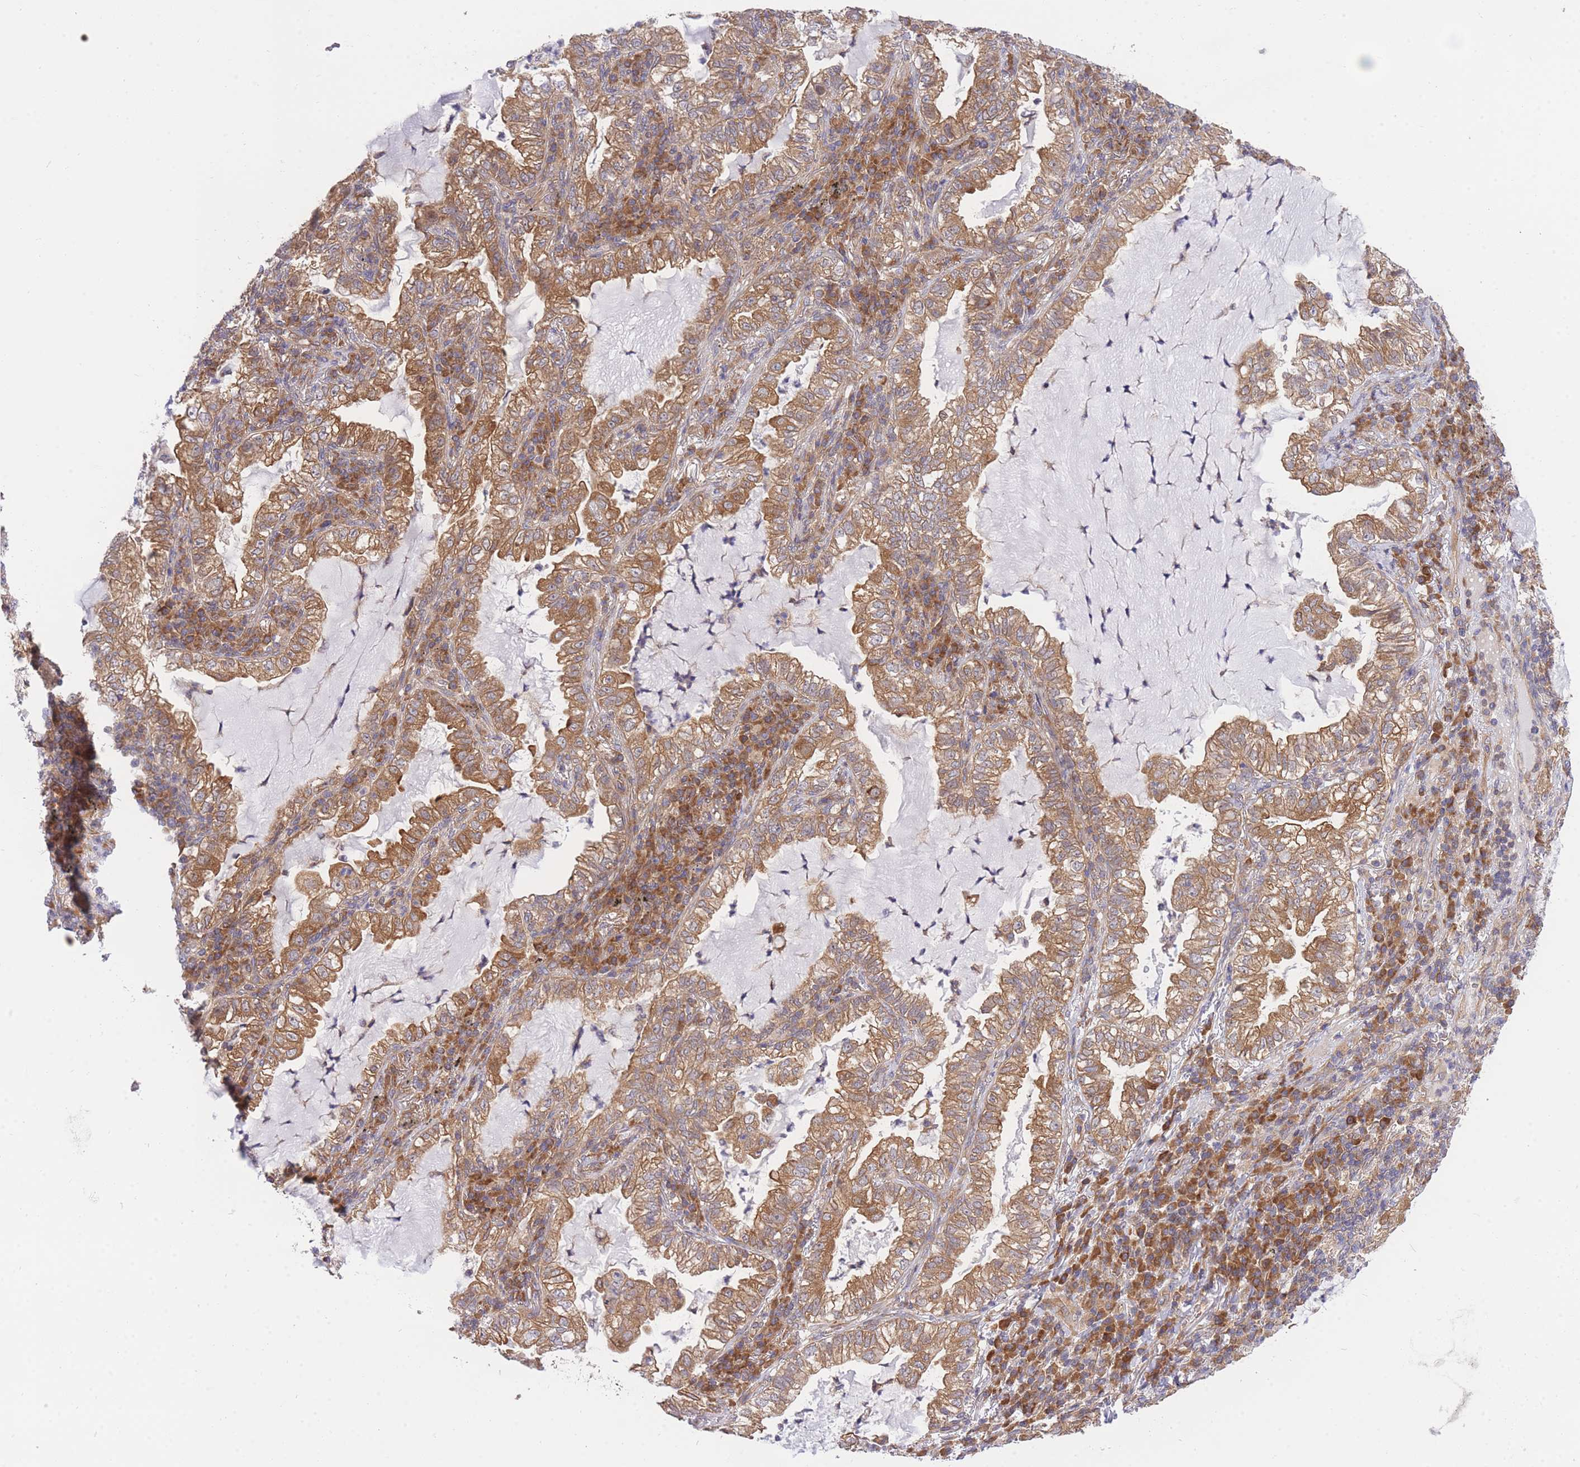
{"staining": {"intensity": "moderate", "quantity": ">75%", "location": "cytoplasmic/membranous"}, "tissue": "lung cancer", "cell_type": "Tumor cells", "image_type": "cancer", "snomed": [{"axis": "morphology", "description": "Adenocarcinoma, NOS"}, {"axis": "topography", "description": "Lung"}], "caption": "Human adenocarcinoma (lung) stained with a brown dye shows moderate cytoplasmic/membranous positive positivity in about >75% of tumor cells.", "gene": "EIF2B2", "patient": {"sex": "female", "age": 73}}